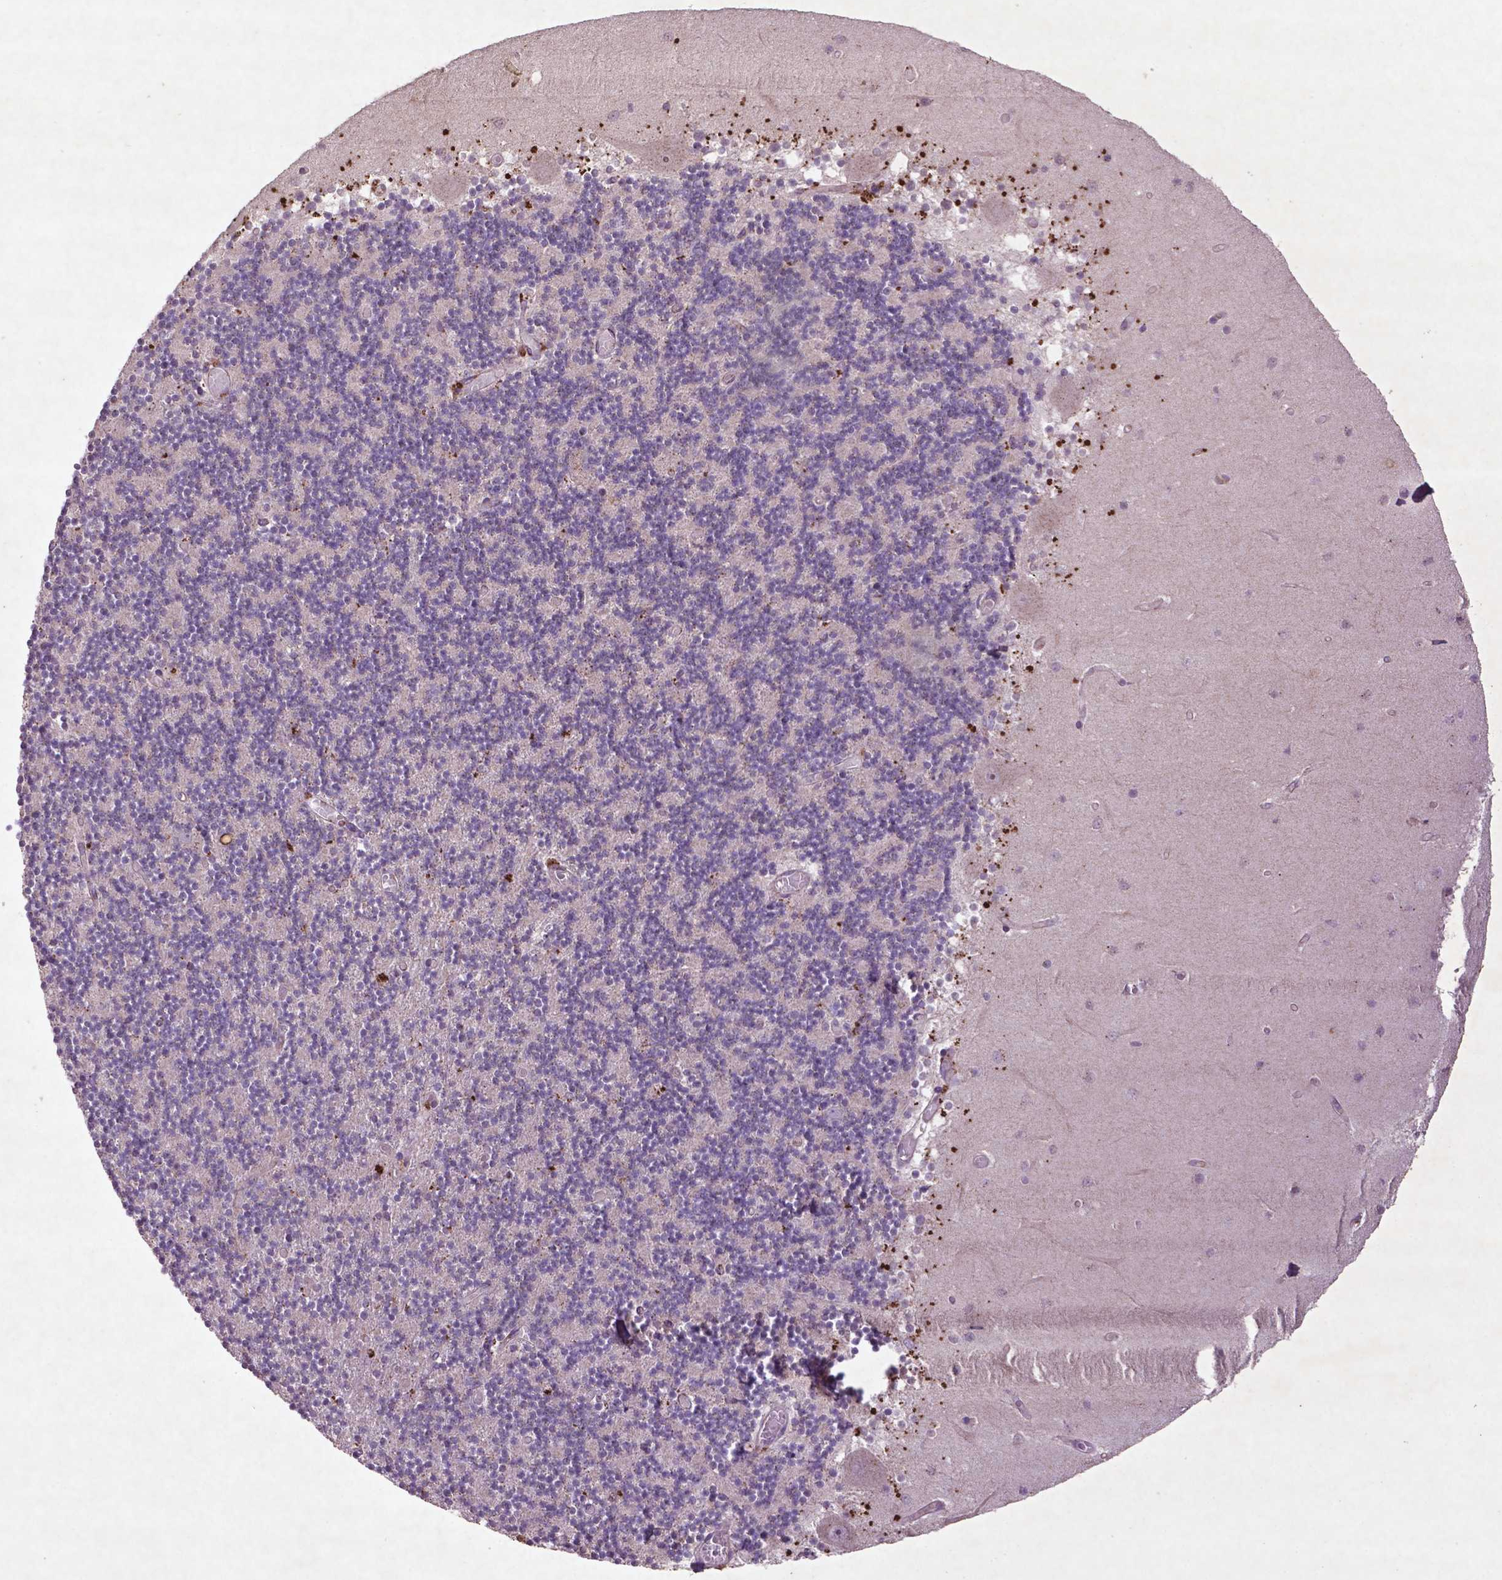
{"staining": {"intensity": "negative", "quantity": "none", "location": "none"}, "tissue": "cerebellum", "cell_type": "Cells in granular layer", "image_type": "normal", "snomed": [{"axis": "morphology", "description": "Normal tissue, NOS"}, {"axis": "topography", "description": "Cerebellum"}], "caption": "Cerebellum stained for a protein using IHC shows no positivity cells in granular layer.", "gene": "MTOR", "patient": {"sex": "female", "age": 28}}